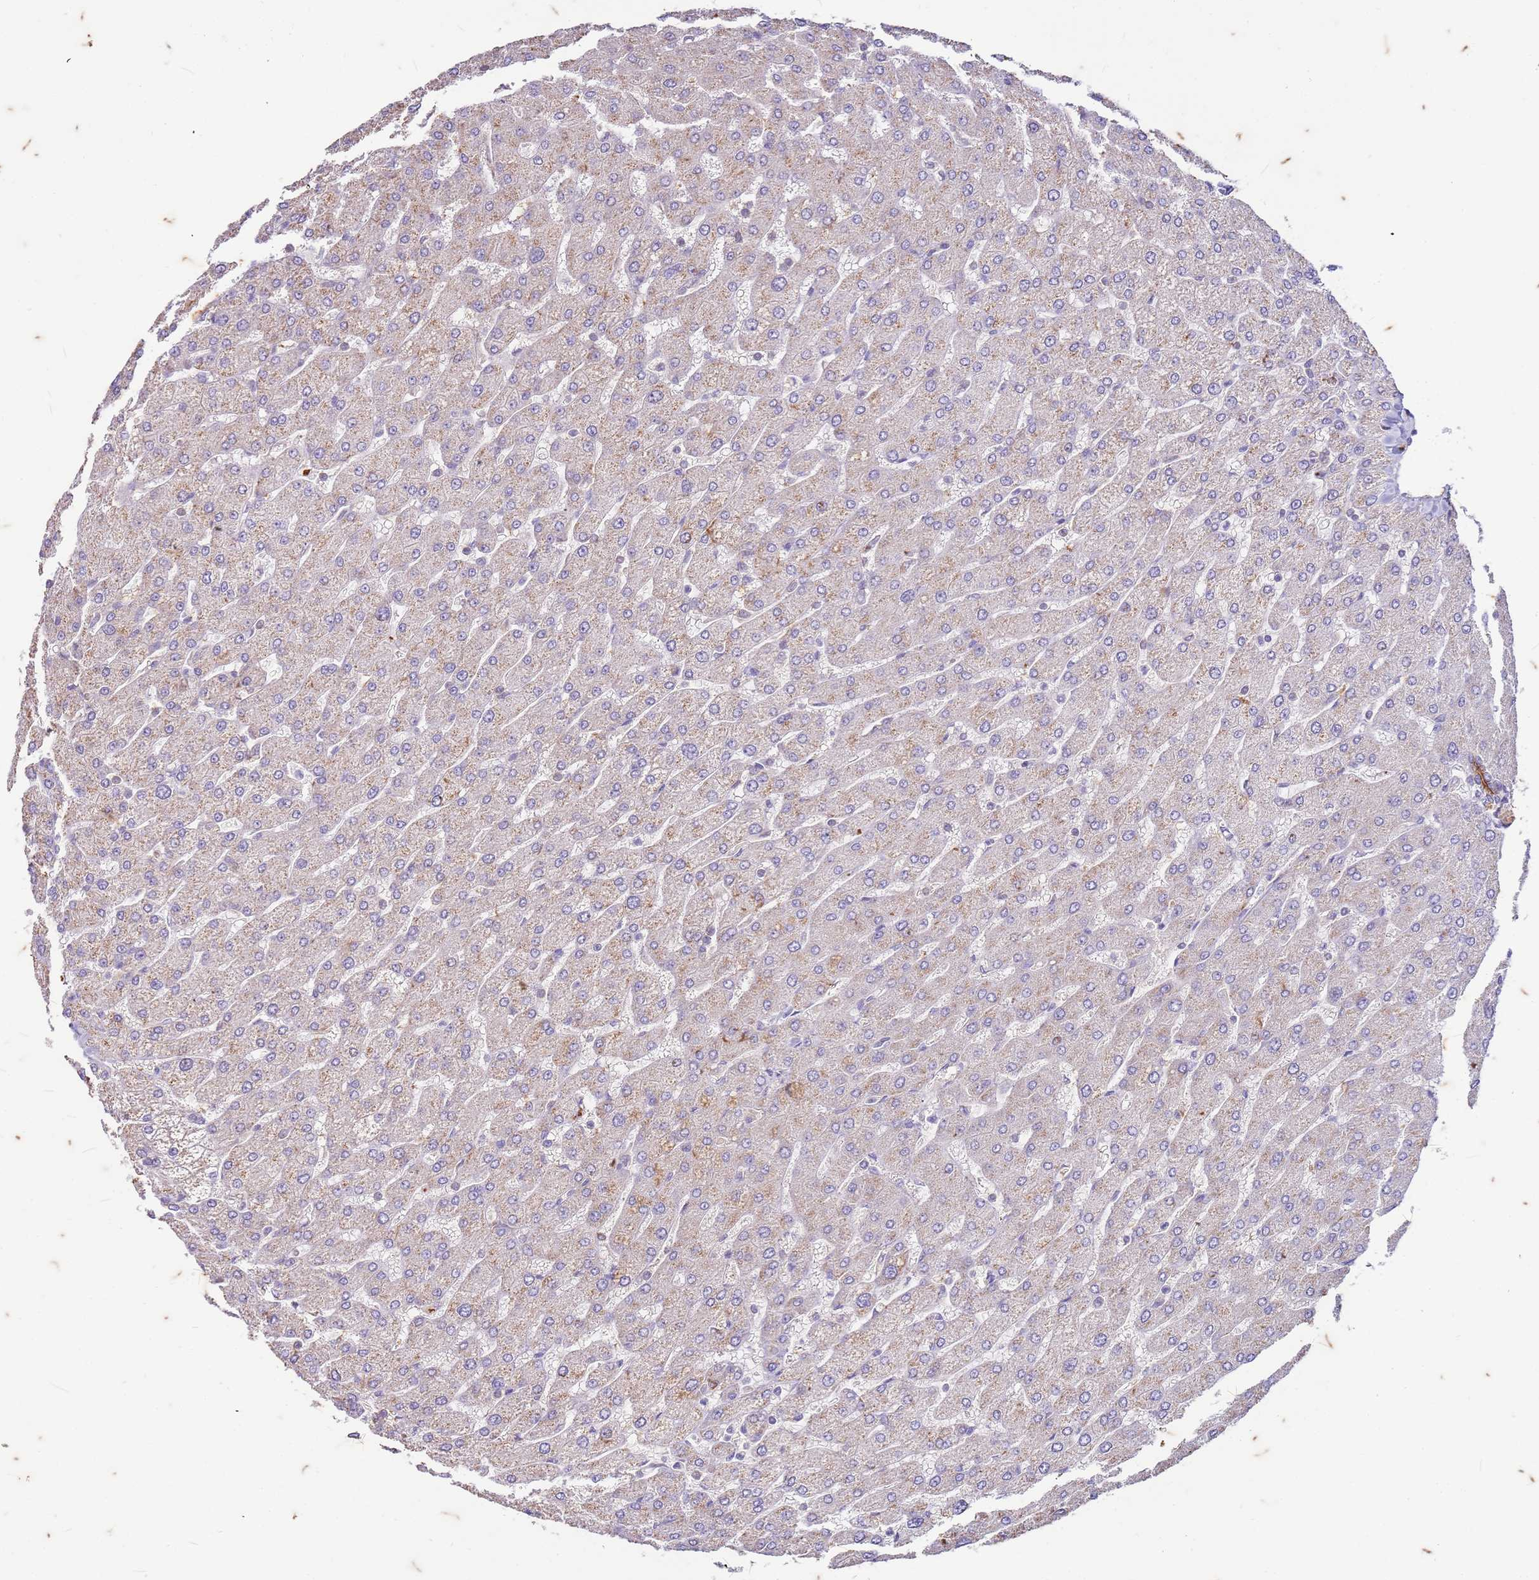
{"staining": {"intensity": "moderate", "quantity": ">75%", "location": "cytoplasmic/membranous"}, "tissue": "liver", "cell_type": "Cholangiocytes", "image_type": "normal", "snomed": [{"axis": "morphology", "description": "Normal tissue, NOS"}, {"axis": "topography", "description": "Liver"}], "caption": "The photomicrograph displays staining of normal liver, revealing moderate cytoplasmic/membranous protein positivity (brown color) within cholangiocytes. Using DAB (3,3'-diaminobenzidine) (brown) and hematoxylin (blue) stains, captured at high magnification using brightfield microscopy.", "gene": "RAPGEF3", "patient": {"sex": "male", "age": 55}}